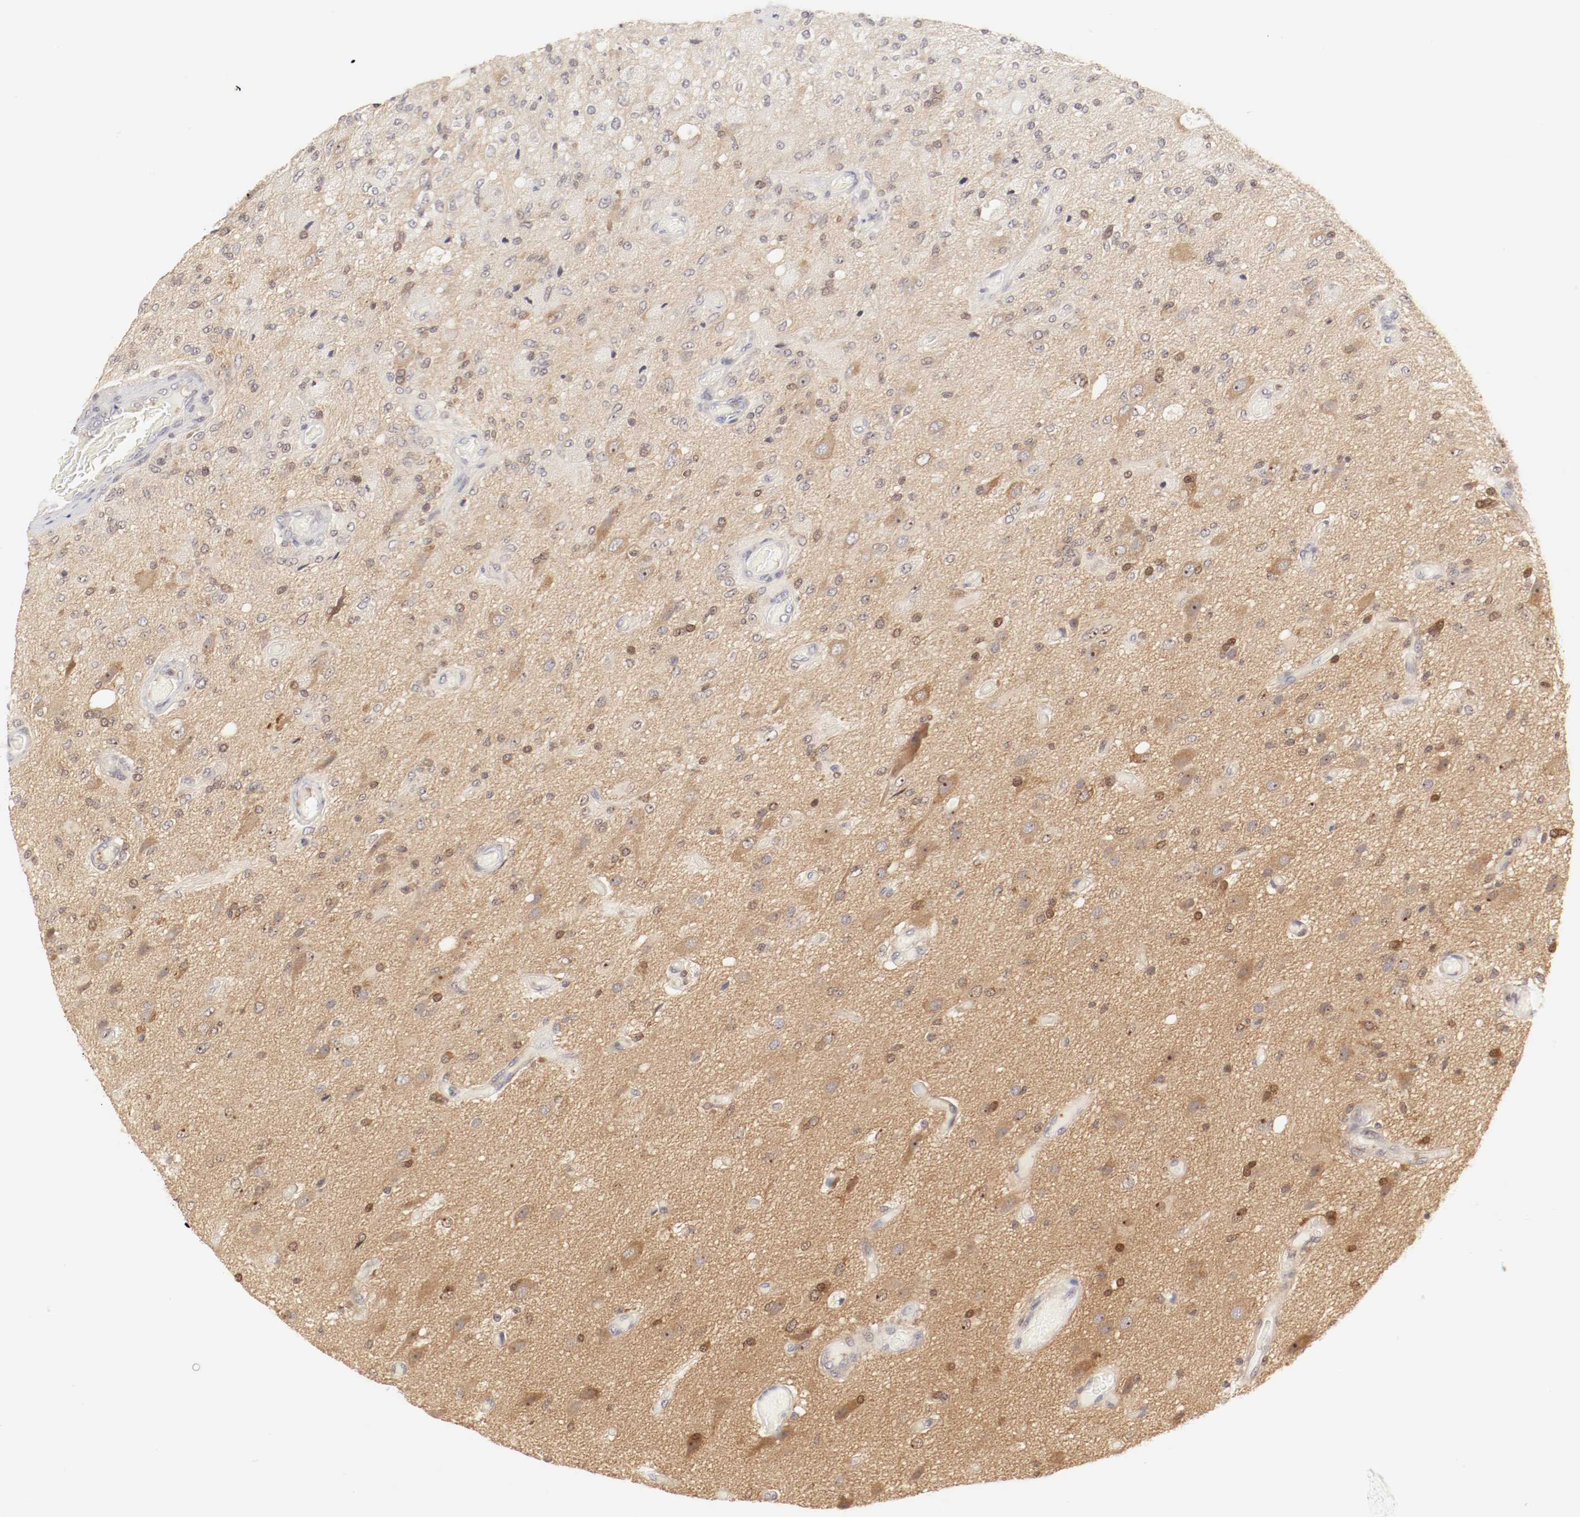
{"staining": {"intensity": "weak", "quantity": "<25%", "location": "cytoplasmic/membranous,nuclear"}, "tissue": "glioma", "cell_type": "Tumor cells", "image_type": "cancer", "snomed": [{"axis": "morphology", "description": "Normal tissue, NOS"}, {"axis": "morphology", "description": "Glioma, malignant, High grade"}, {"axis": "topography", "description": "Cerebral cortex"}], "caption": "Immunohistochemistry image of human glioma stained for a protein (brown), which shows no expression in tumor cells. The staining was performed using DAB to visualize the protein expression in brown, while the nuclei were stained in blue with hematoxylin (Magnification: 20x).", "gene": "KIF2A", "patient": {"sex": "male", "age": 77}}